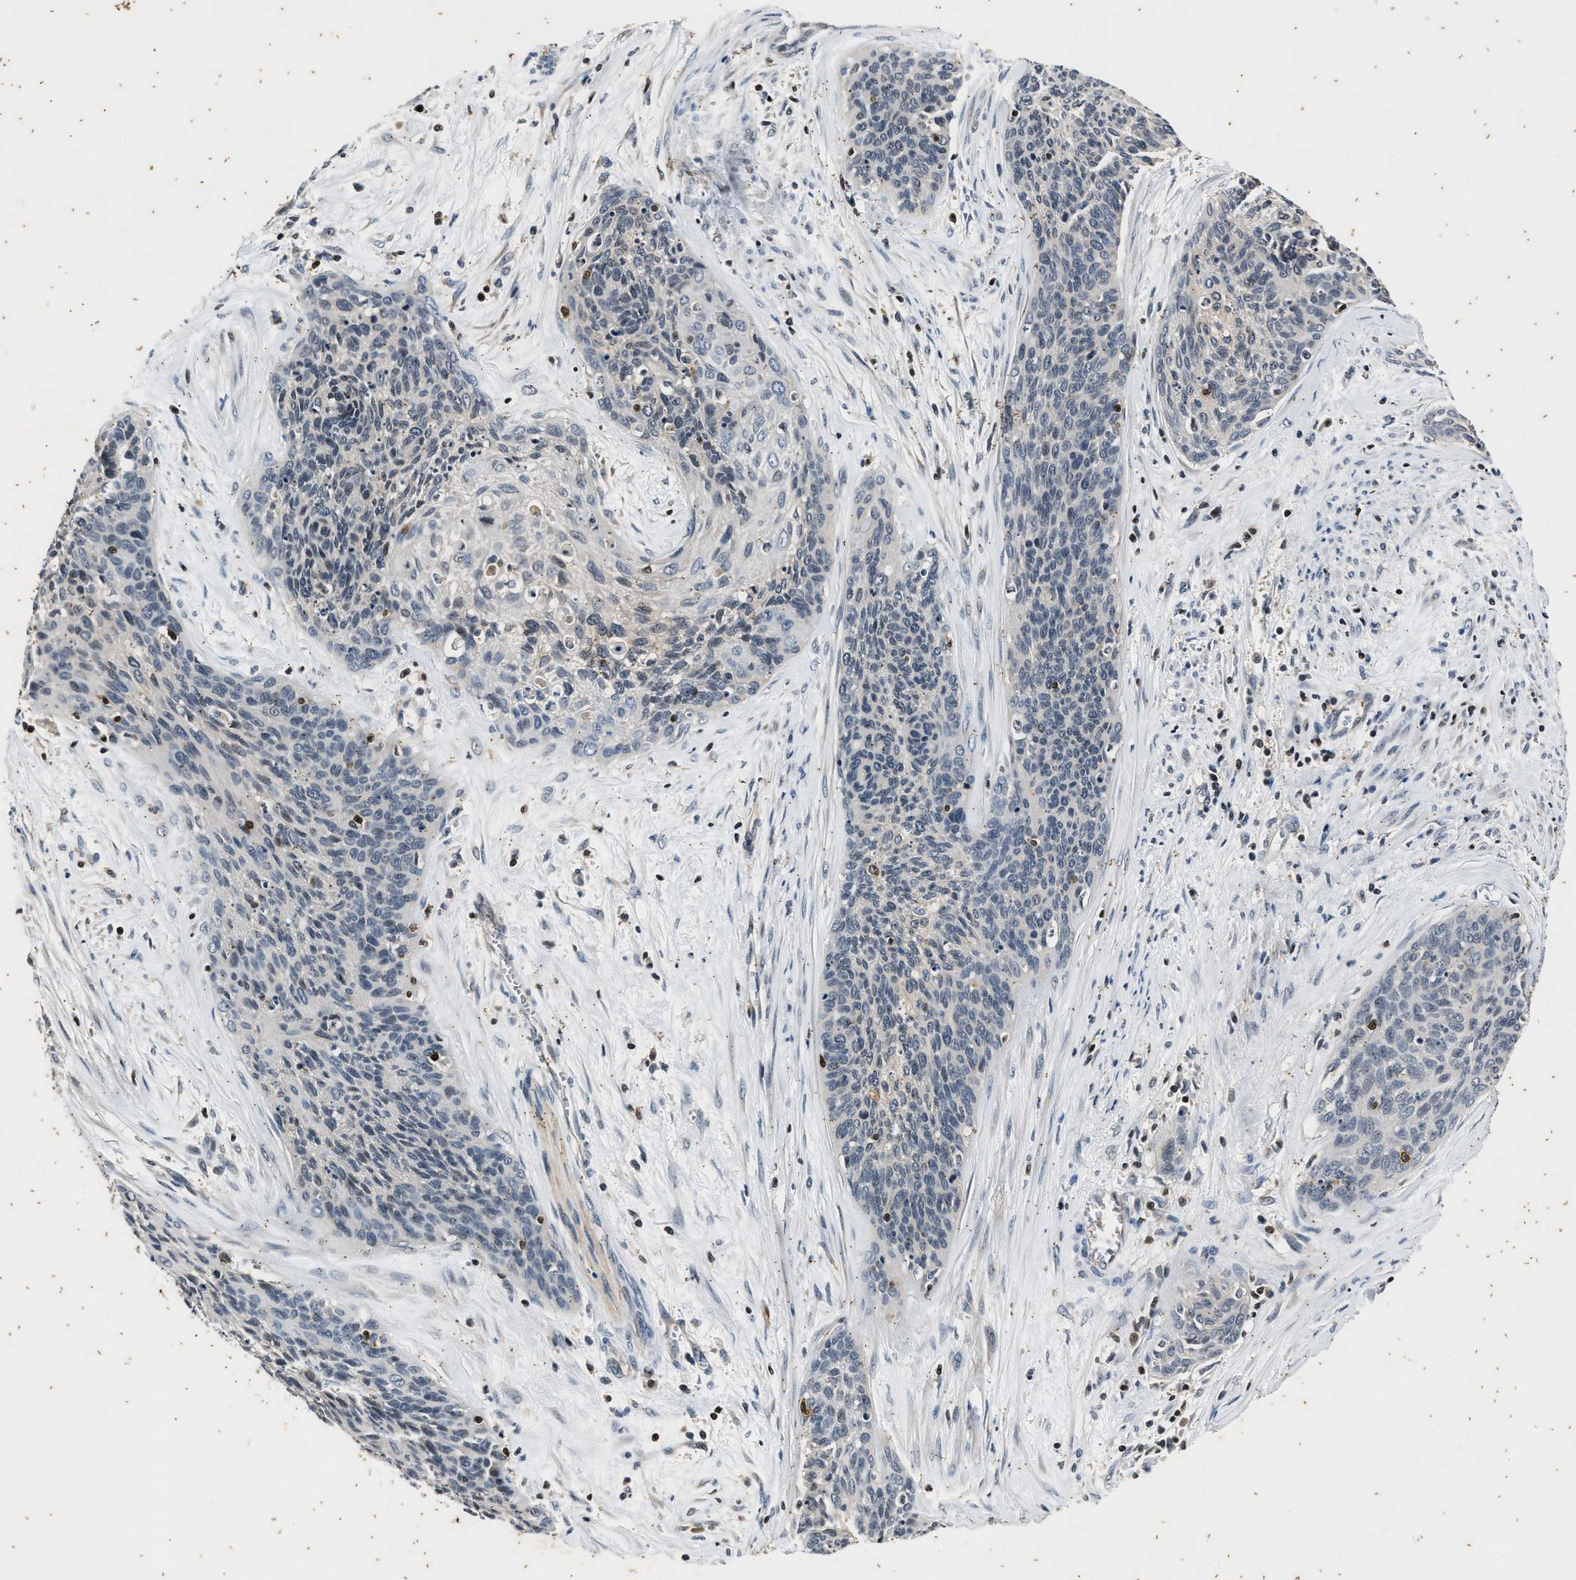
{"staining": {"intensity": "negative", "quantity": "none", "location": "none"}, "tissue": "cervical cancer", "cell_type": "Tumor cells", "image_type": "cancer", "snomed": [{"axis": "morphology", "description": "Squamous cell carcinoma, NOS"}, {"axis": "topography", "description": "Cervix"}], "caption": "A high-resolution photomicrograph shows immunohistochemistry staining of cervical cancer (squamous cell carcinoma), which shows no significant expression in tumor cells.", "gene": "PTPN7", "patient": {"sex": "female", "age": 55}}